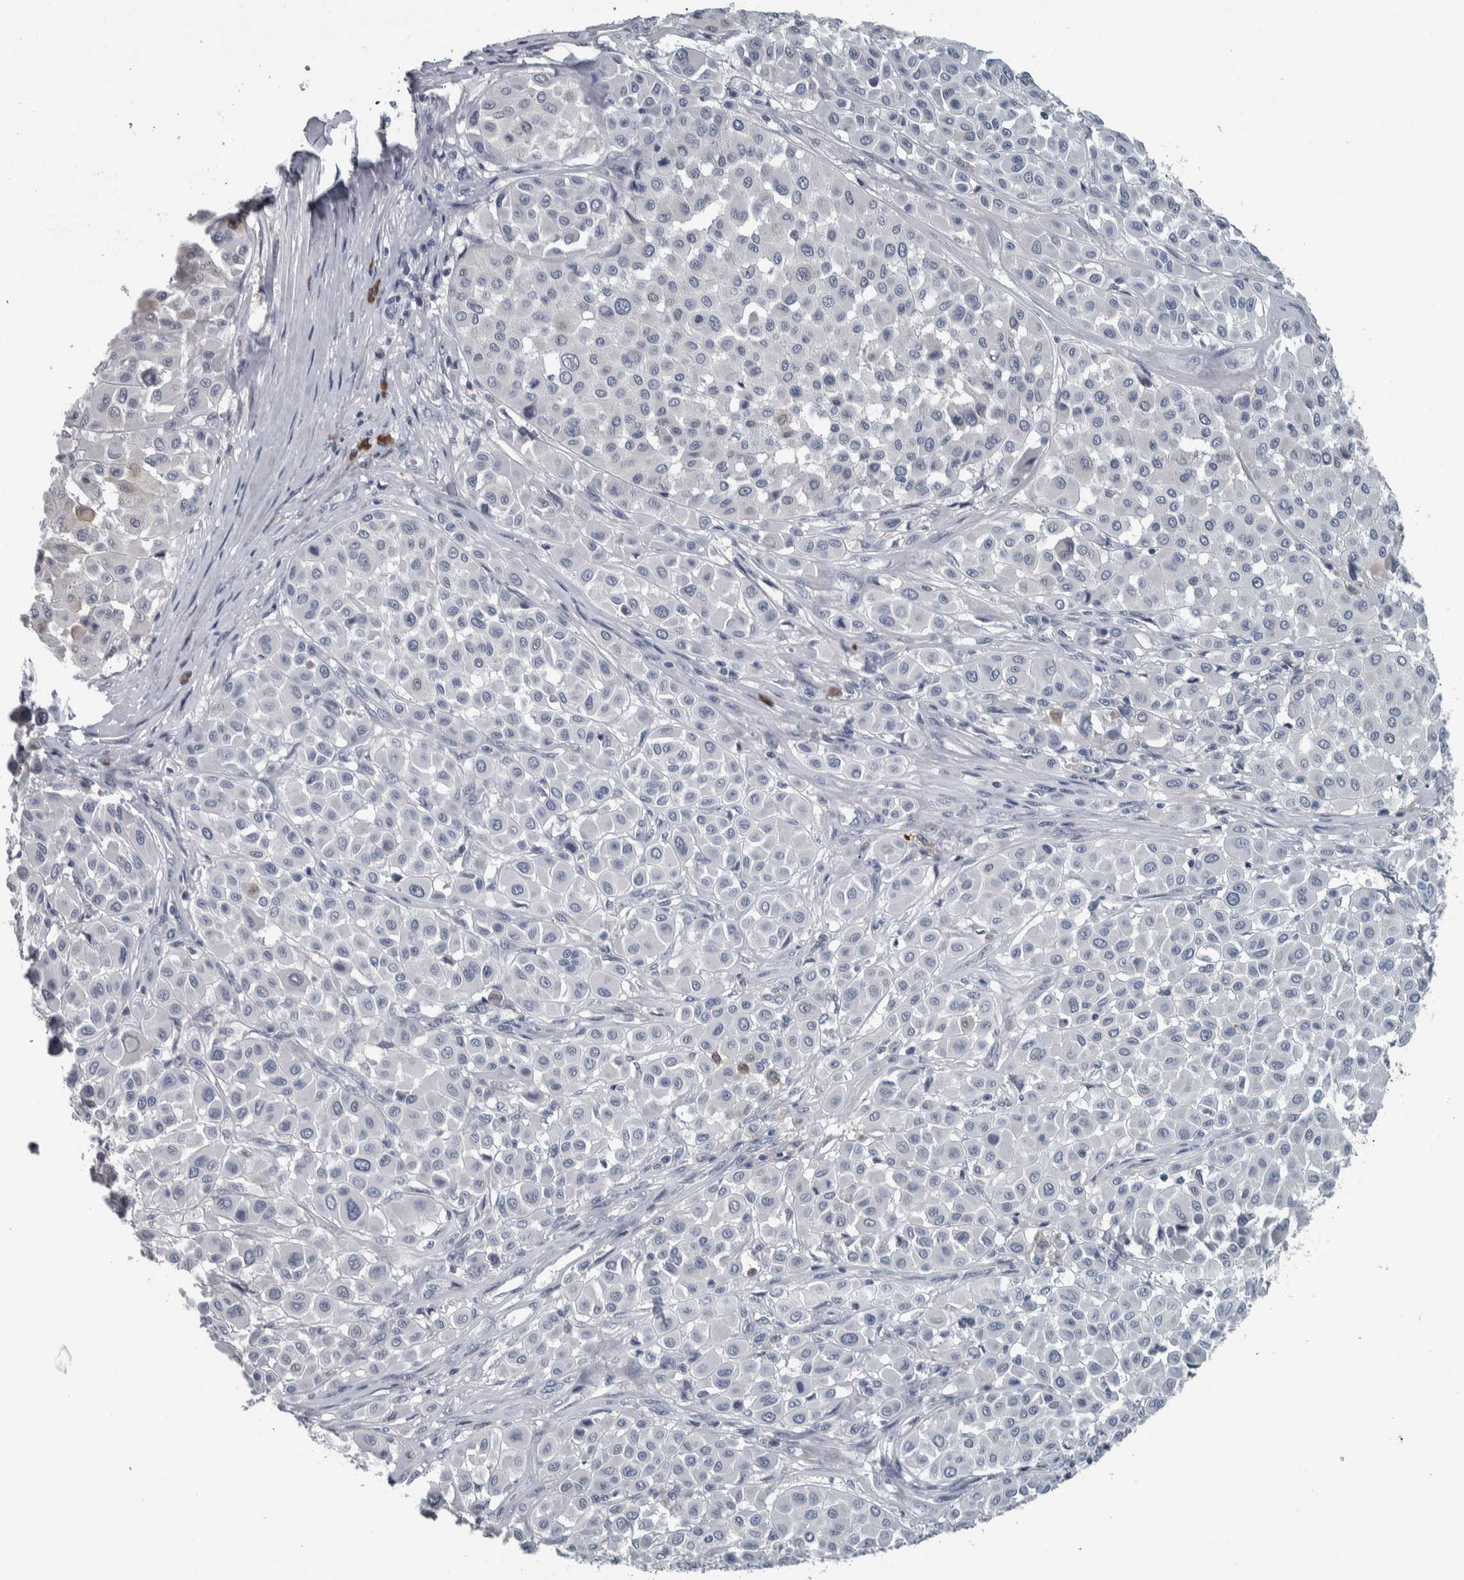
{"staining": {"intensity": "negative", "quantity": "none", "location": "none"}, "tissue": "melanoma", "cell_type": "Tumor cells", "image_type": "cancer", "snomed": [{"axis": "morphology", "description": "Malignant melanoma, Metastatic site"}, {"axis": "topography", "description": "Soft tissue"}], "caption": "Protein analysis of melanoma demonstrates no significant expression in tumor cells.", "gene": "CAVIN4", "patient": {"sex": "male", "age": 41}}